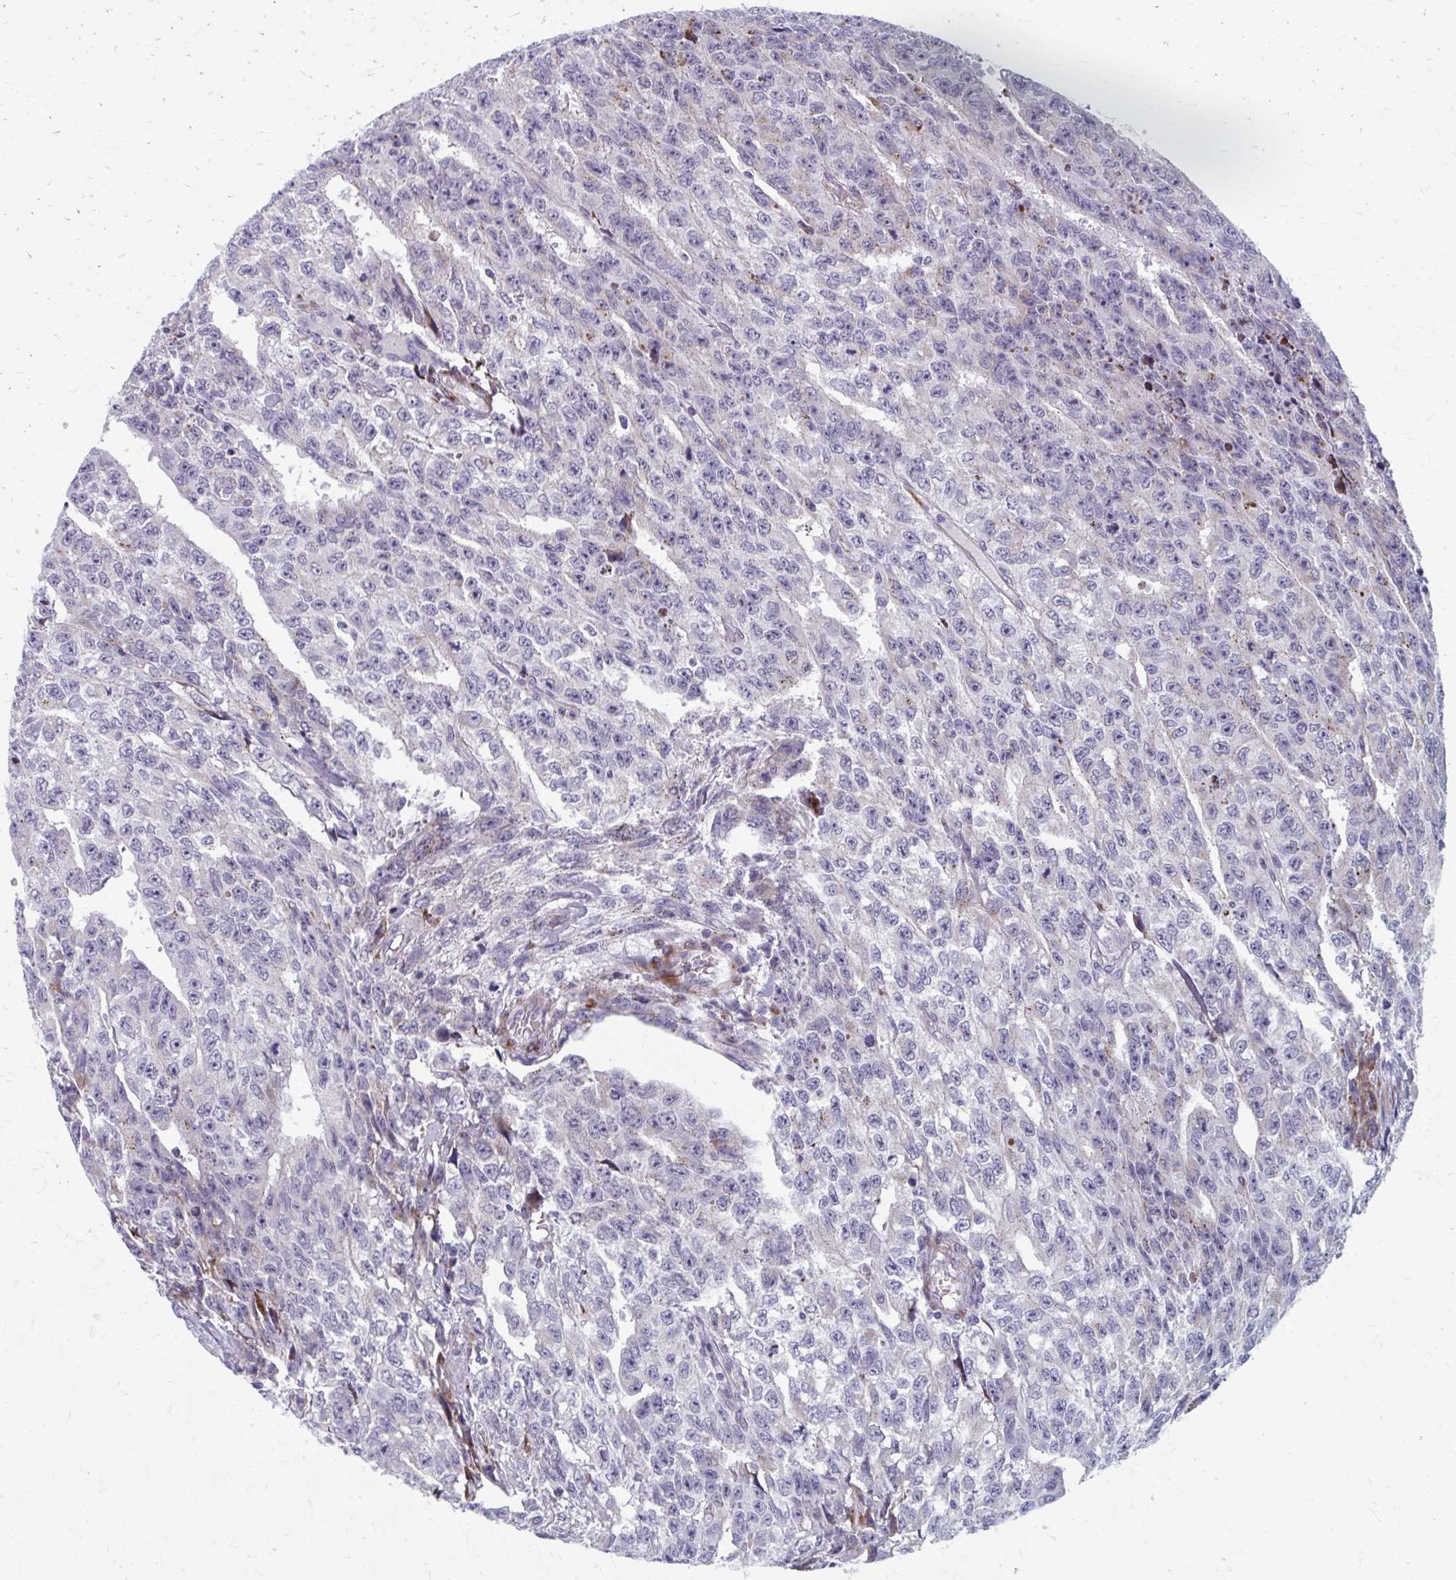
{"staining": {"intensity": "negative", "quantity": "none", "location": "none"}, "tissue": "testis cancer", "cell_type": "Tumor cells", "image_type": "cancer", "snomed": [{"axis": "morphology", "description": "Carcinoma, Embryonal, NOS"}, {"axis": "morphology", "description": "Teratoma, malignant, NOS"}, {"axis": "topography", "description": "Testis"}], "caption": "Immunohistochemical staining of testis teratoma (malignant) exhibits no significant positivity in tumor cells. The staining was performed using DAB (3,3'-diaminobenzidine) to visualize the protein expression in brown, while the nuclei were stained in blue with hematoxylin (Magnification: 20x).", "gene": "OLFM2", "patient": {"sex": "male", "age": 24}}